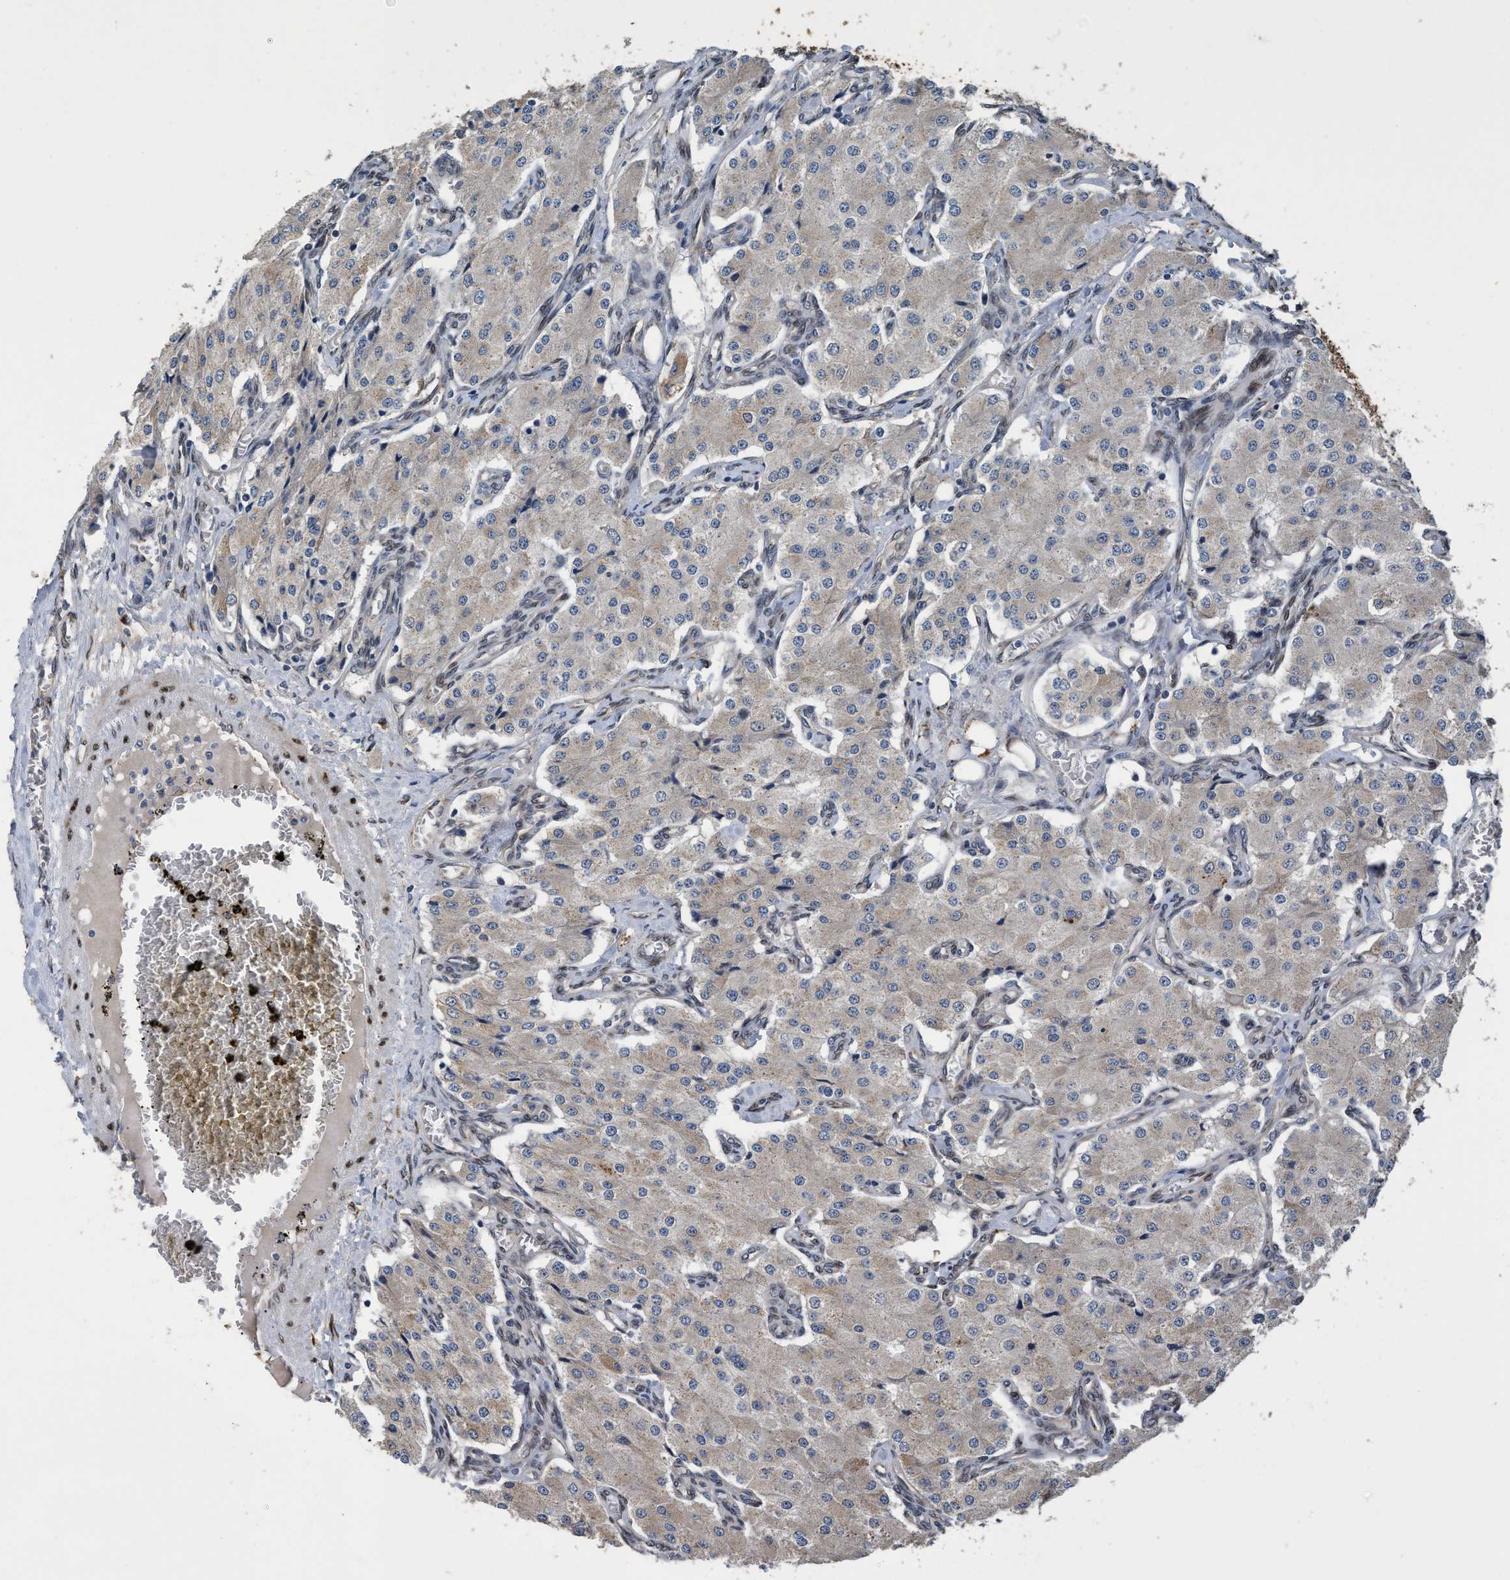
{"staining": {"intensity": "negative", "quantity": "none", "location": "none"}, "tissue": "carcinoid", "cell_type": "Tumor cells", "image_type": "cancer", "snomed": [{"axis": "morphology", "description": "Carcinoid, malignant, NOS"}, {"axis": "topography", "description": "Colon"}], "caption": "Immunohistochemical staining of carcinoid shows no significant expression in tumor cells.", "gene": "MACC1", "patient": {"sex": "female", "age": 52}}